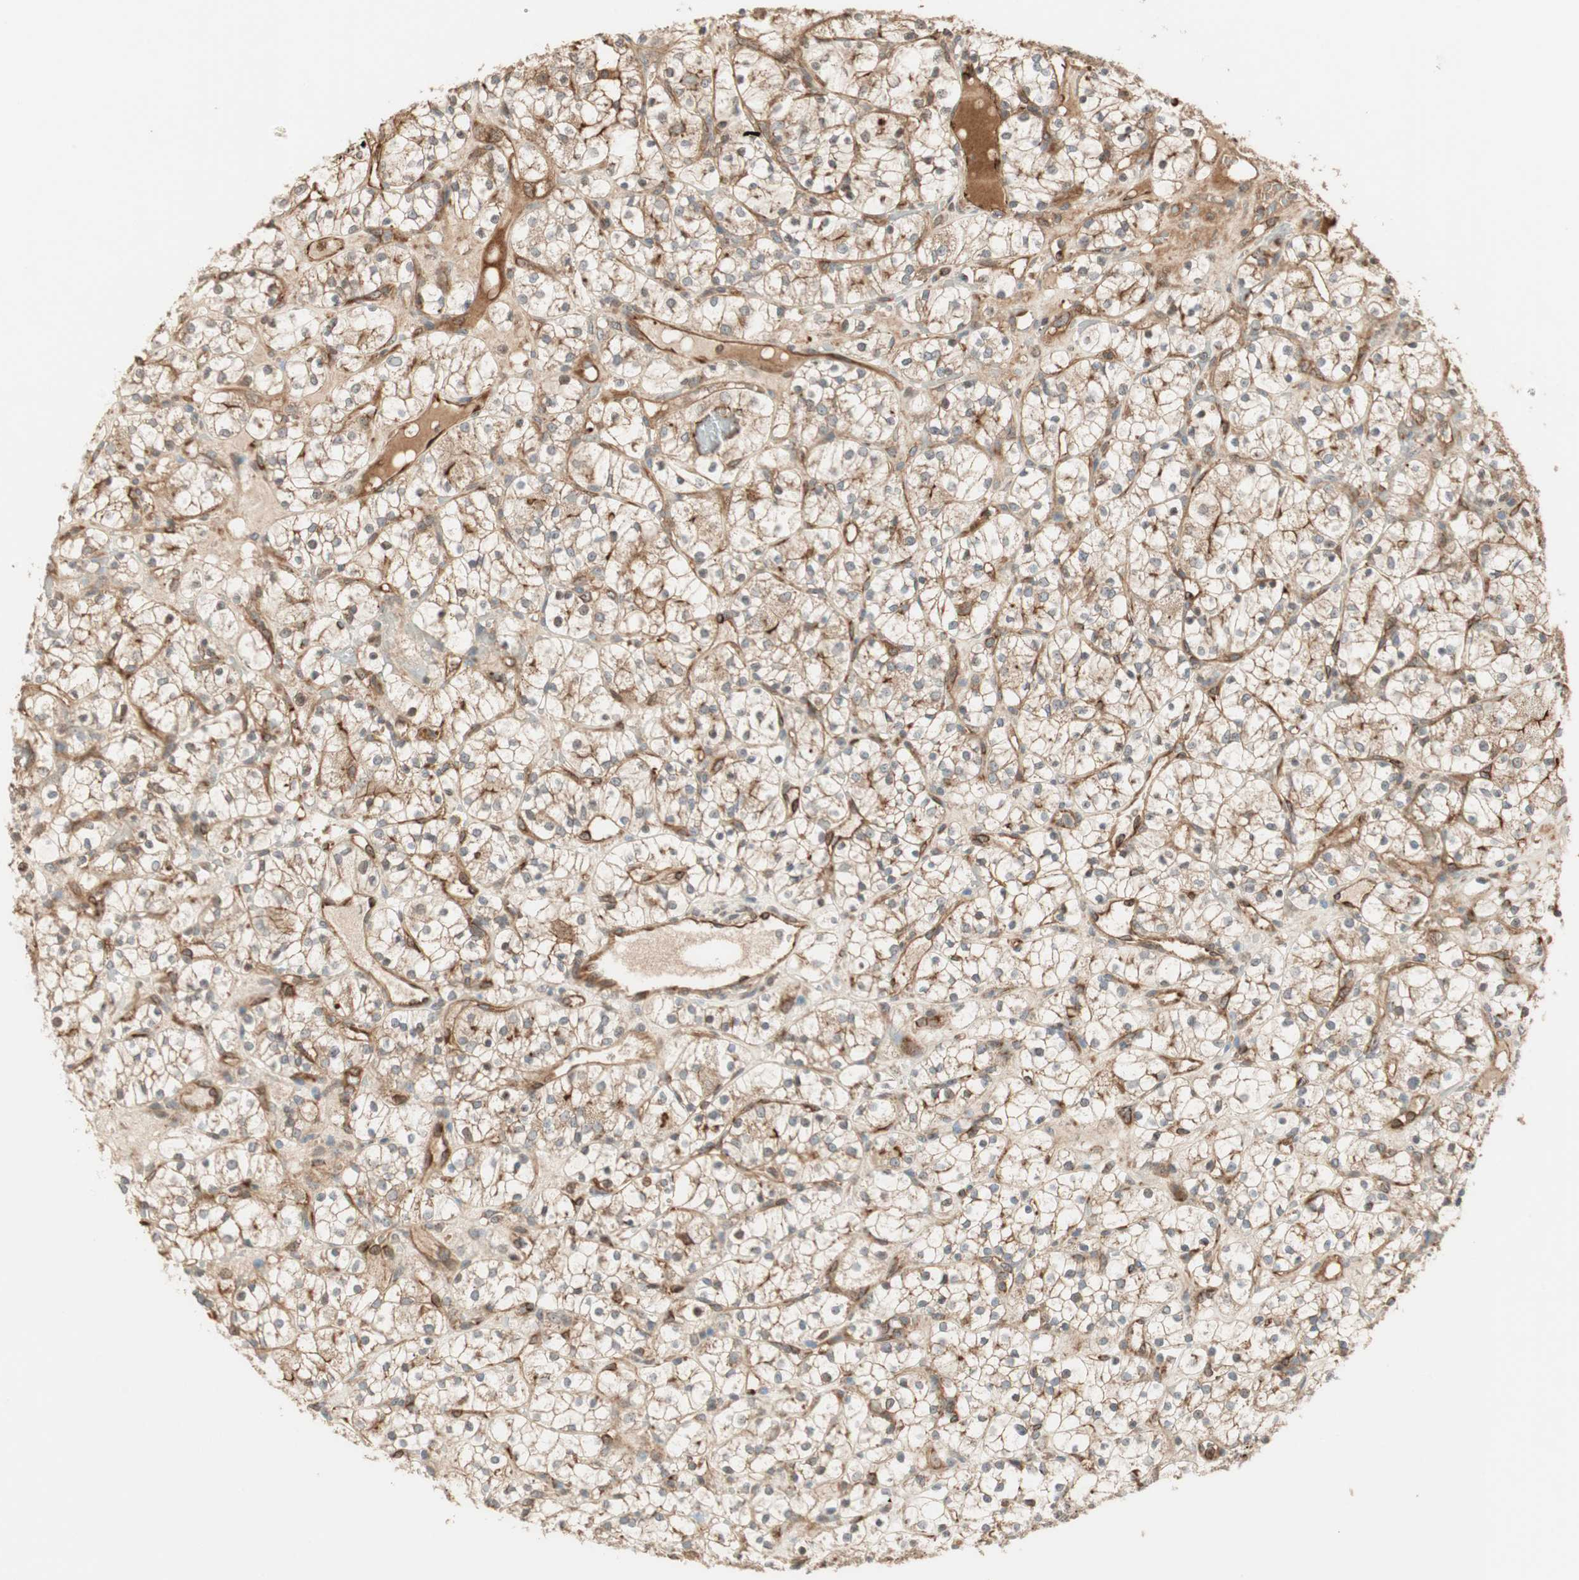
{"staining": {"intensity": "moderate", "quantity": ">75%", "location": "cytoplasmic/membranous"}, "tissue": "renal cancer", "cell_type": "Tumor cells", "image_type": "cancer", "snomed": [{"axis": "morphology", "description": "Adenocarcinoma, NOS"}, {"axis": "topography", "description": "Kidney"}], "caption": "Immunohistochemistry of human renal adenocarcinoma displays medium levels of moderate cytoplasmic/membranous expression in approximately >75% of tumor cells. The protein is shown in brown color, while the nuclei are stained blue.", "gene": "CTTNBP2NL", "patient": {"sex": "female", "age": 60}}